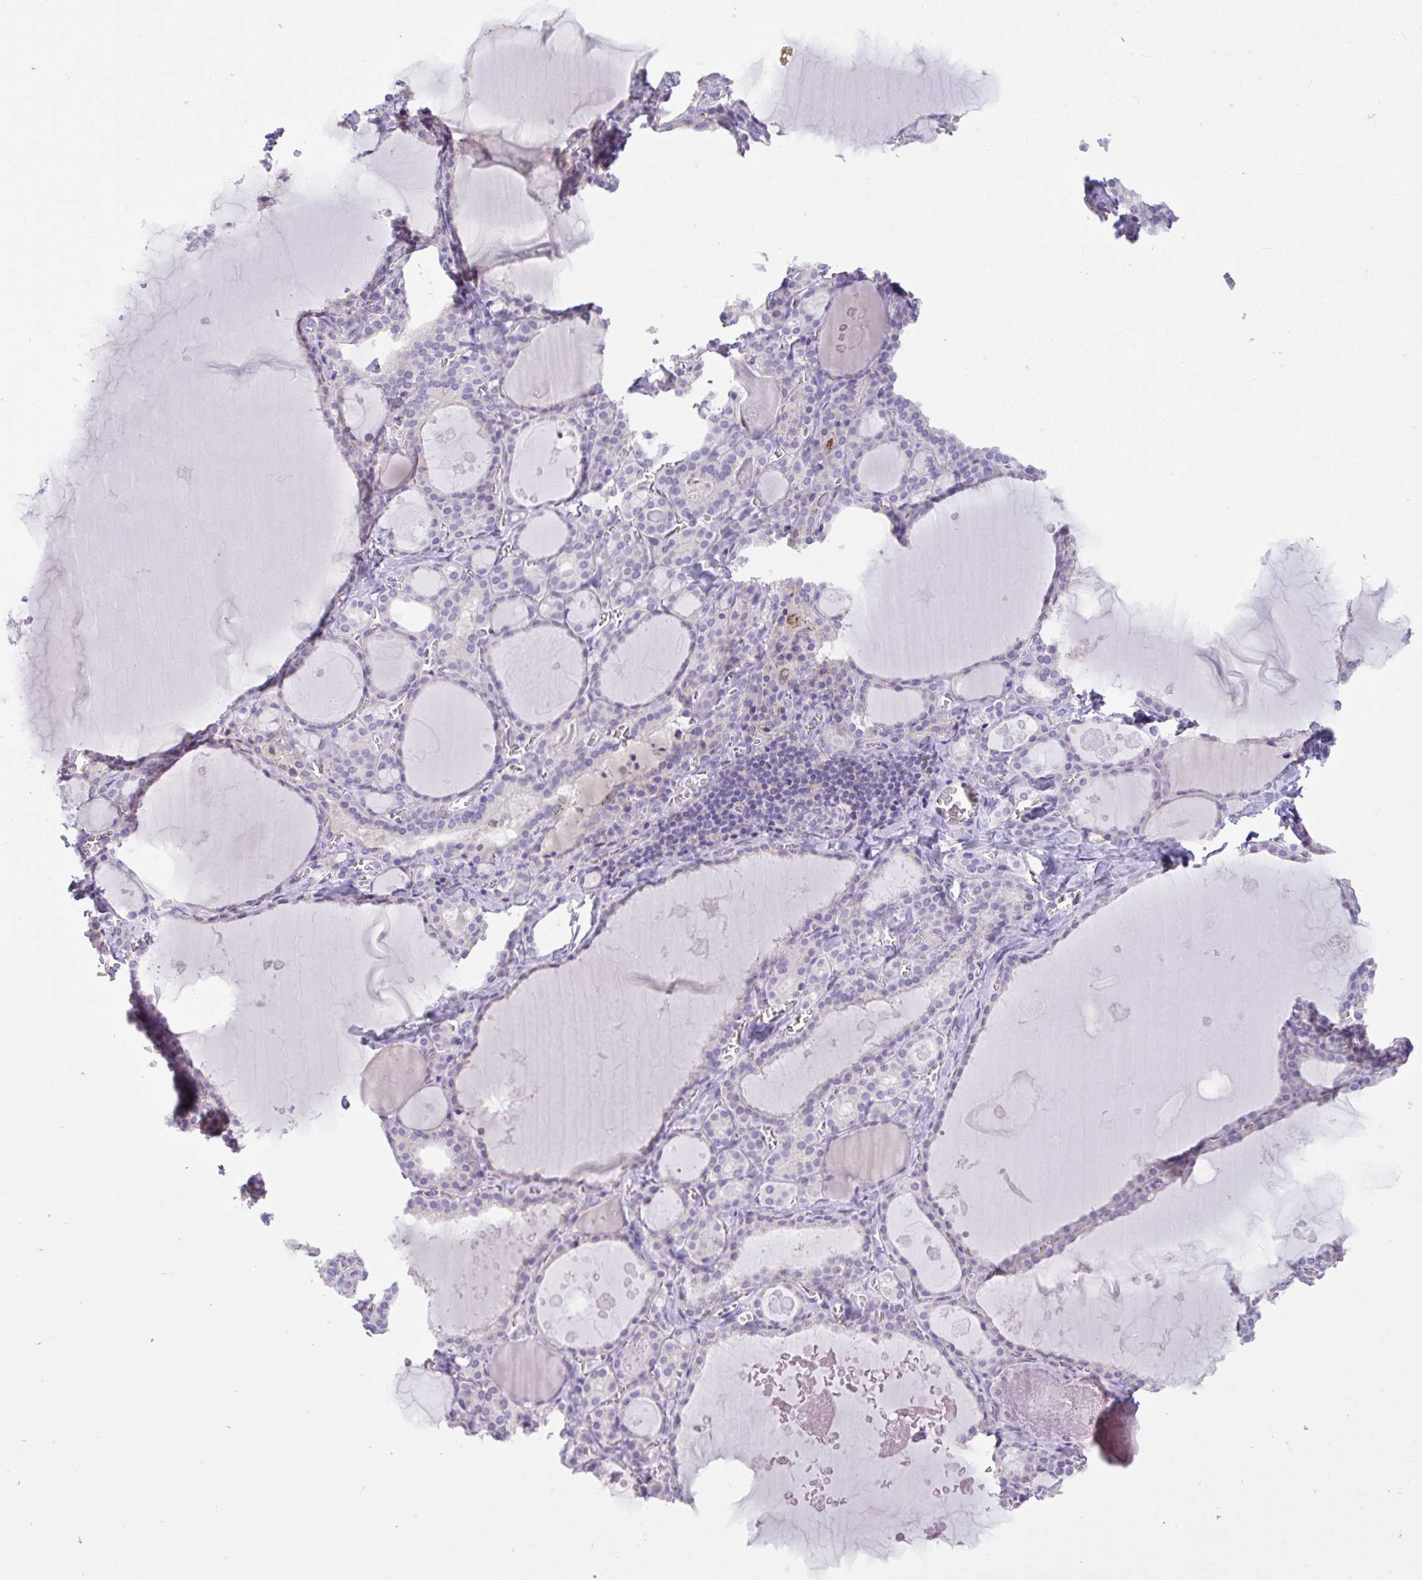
{"staining": {"intensity": "negative", "quantity": "none", "location": "none"}, "tissue": "thyroid gland", "cell_type": "Glandular cells", "image_type": "normal", "snomed": [{"axis": "morphology", "description": "Normal tissue, NOS"}, {"axis": "topography", "description": "Thyroid gland"}], "caption": "IHC photomicrograph of benign thyroid gland: human thyroid gland stained with DAB displays no significant protein expression in glandular cells.", "gene": "SEMA6B", "patient": {"sex": "male", "age": 56}}